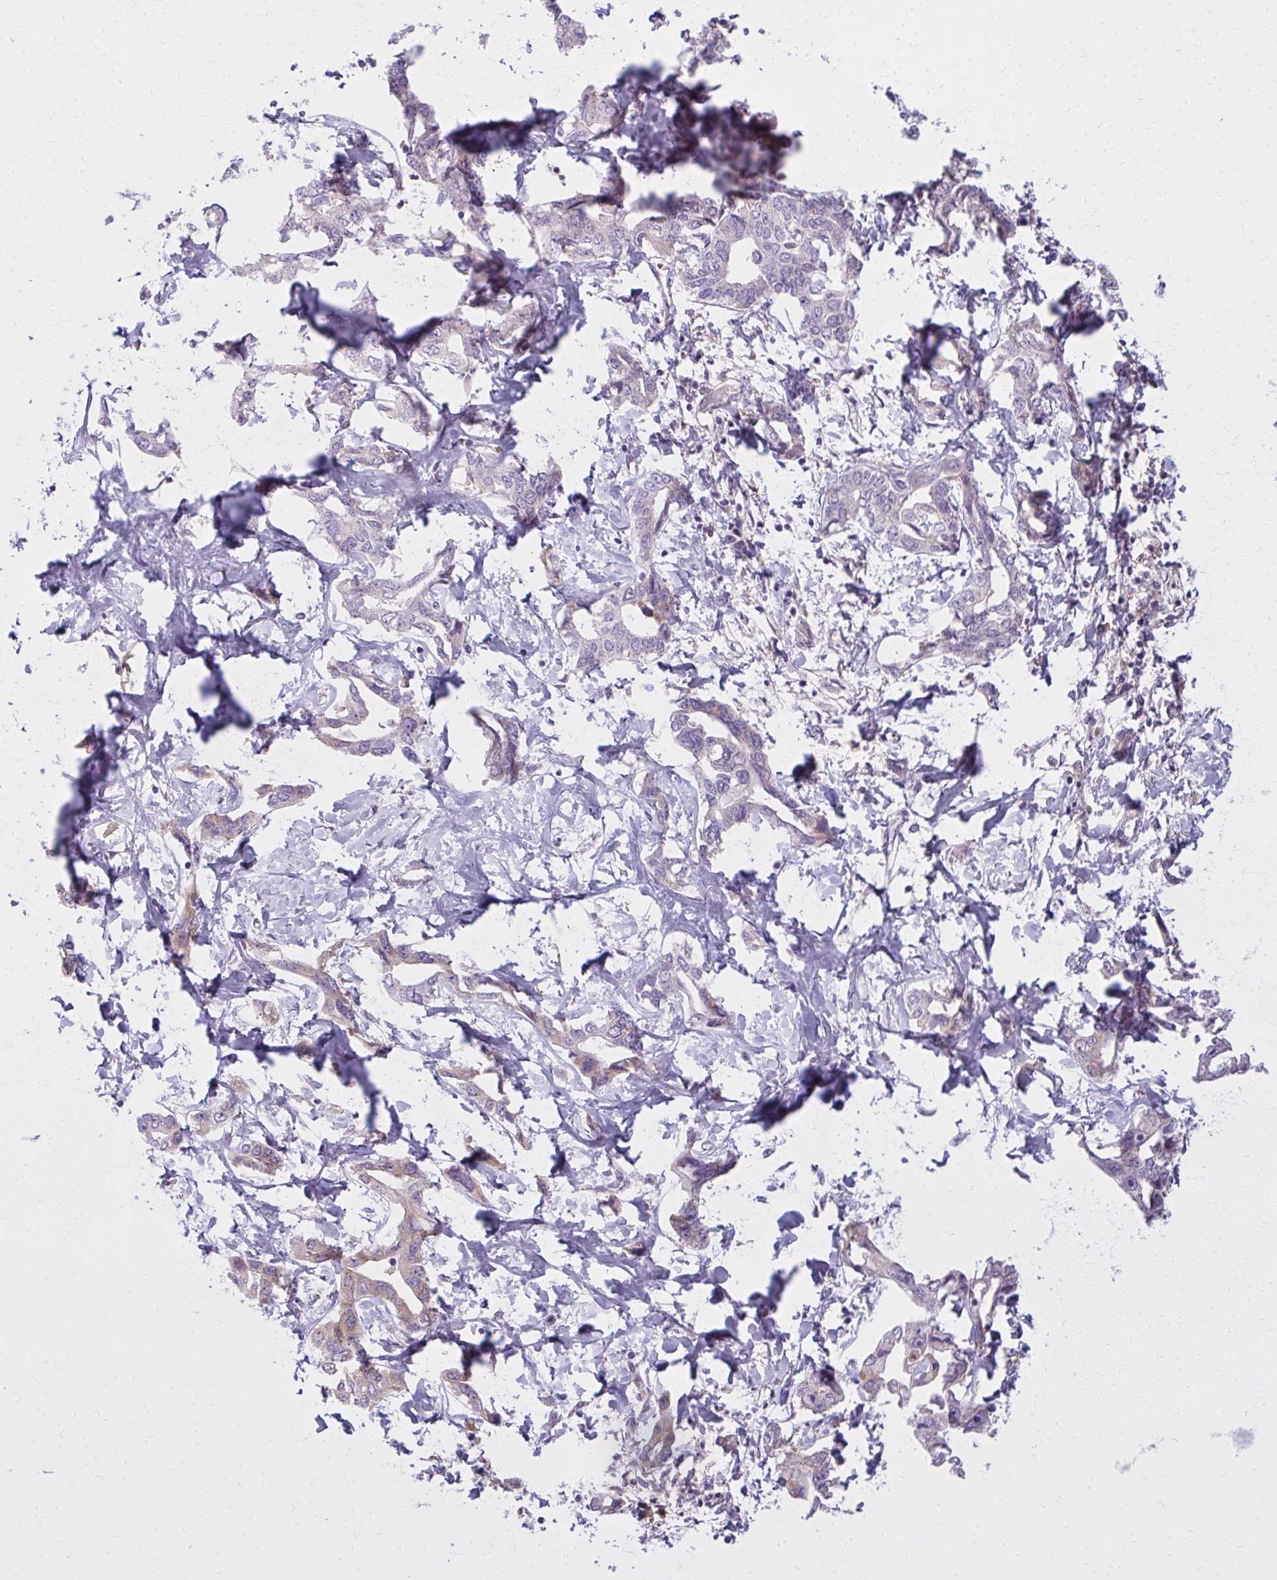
{"staining": {"intensity": "weak", "quantity": "<25%", "location": "cytoplasmic/membranous"}, "tissue": "liver cancer", "cell_type": "Tumor cells", "image_type": "cancer", "snomed": [{"axis": "morphology", "description": "Cholangiocarcinoma"}, {"axis": "topography", "description": "Liver"}], "caption": "IHC image of neoplastic tissue: liver cholangiocarcinoma stained with DAB (3,3'-diaminobenzidine) displays no significant protein expression in tumor cells.", "gene": "CEMP1", "patient": {"sex": "male", "age": 59}}